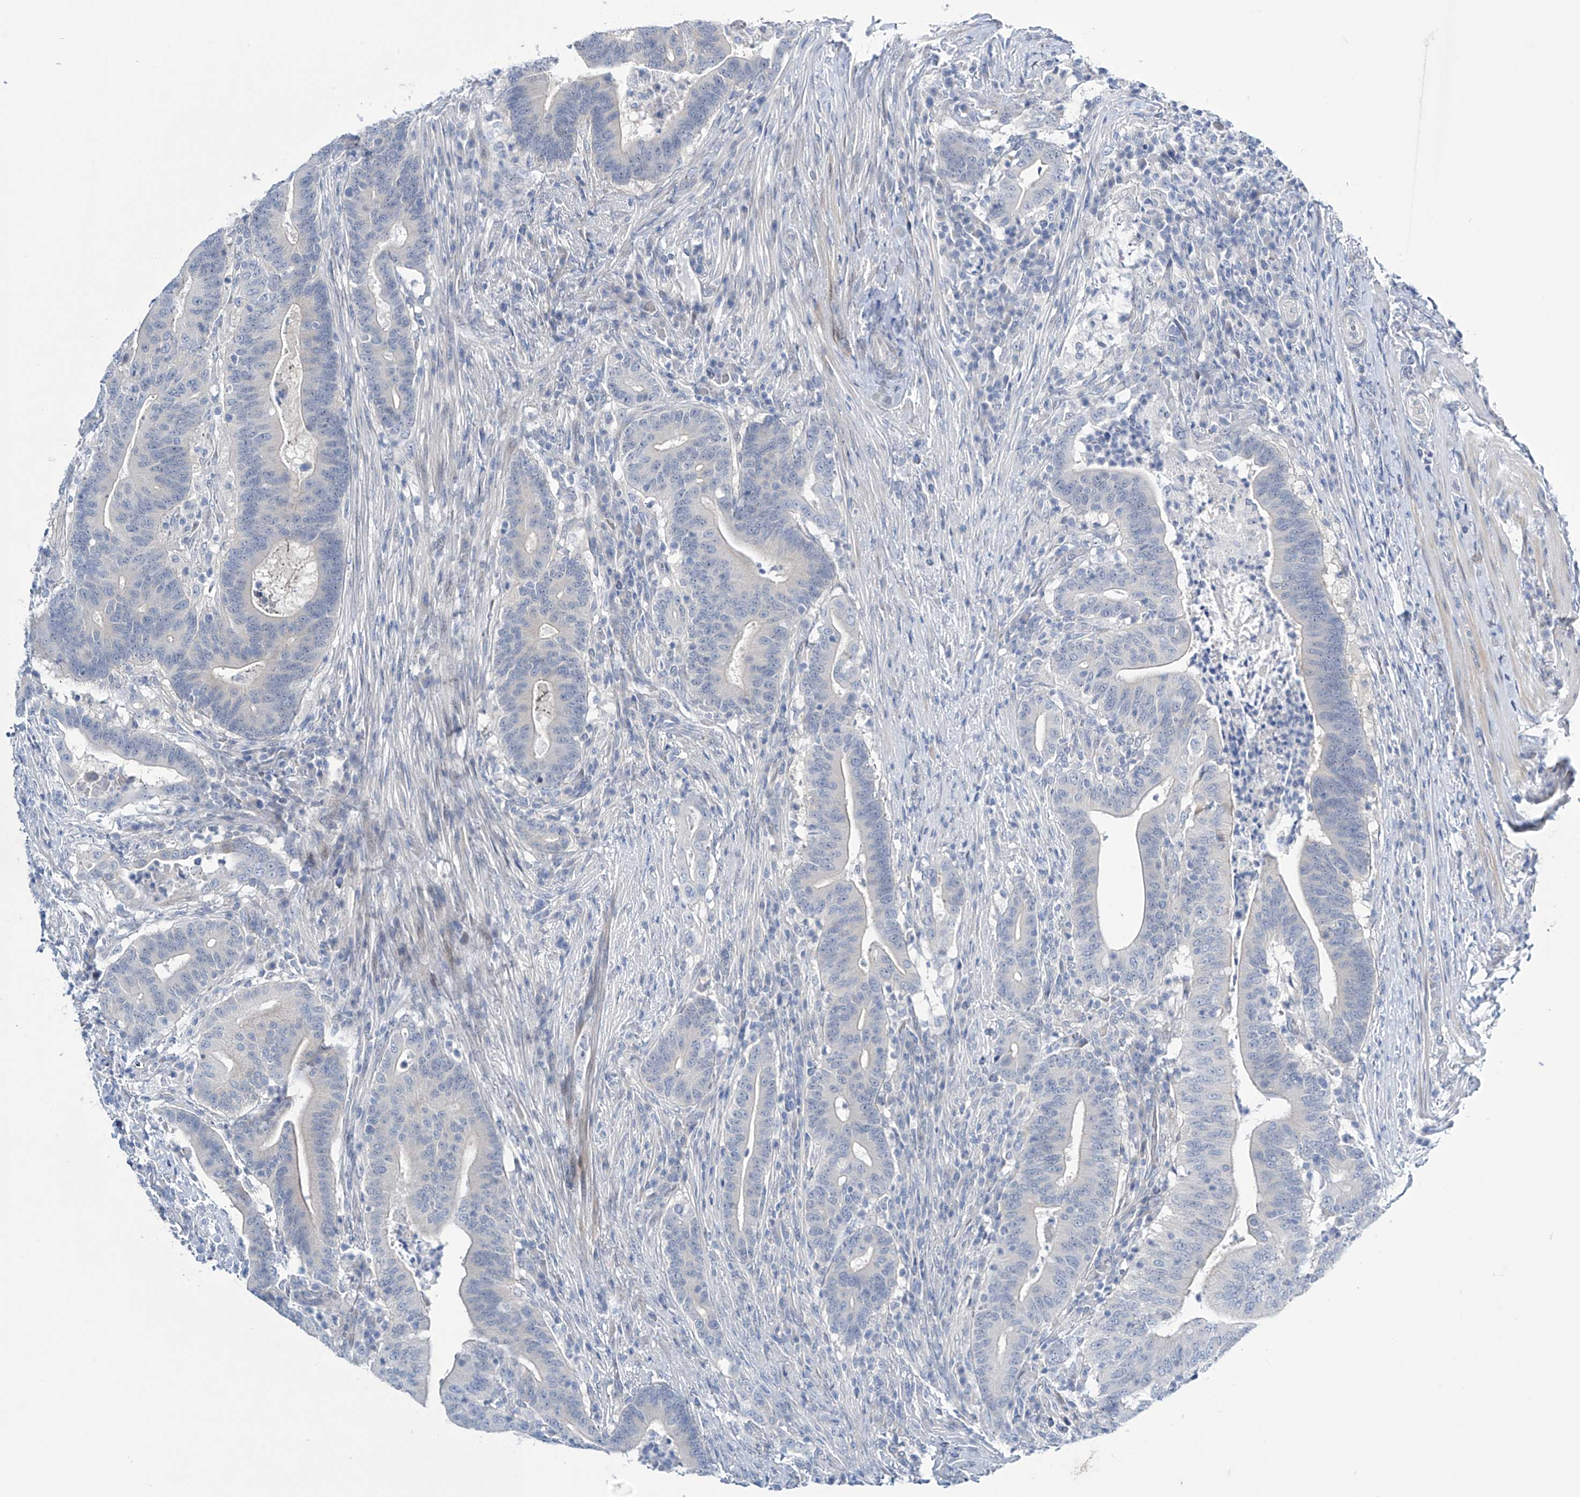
{"staining": {"intensity": "negative", "quantity": "none", "location": "none"}, "tissue": "colorectal cancer", "cell_type": "Tumor cells", "image_type": "cancer", "snomed": [{"axis": "morphology", "description": "Adenocarcinoma, NOS"}, {"axis": "topography", "description": "Colon"}], "caption": "Immunohistochemical staining of human adenocarcinoma (colorectal) exhibits no significant positivity in tumor cells.", "gene": "TRIM60", "patient": {"sex": "female", "age": 66}}